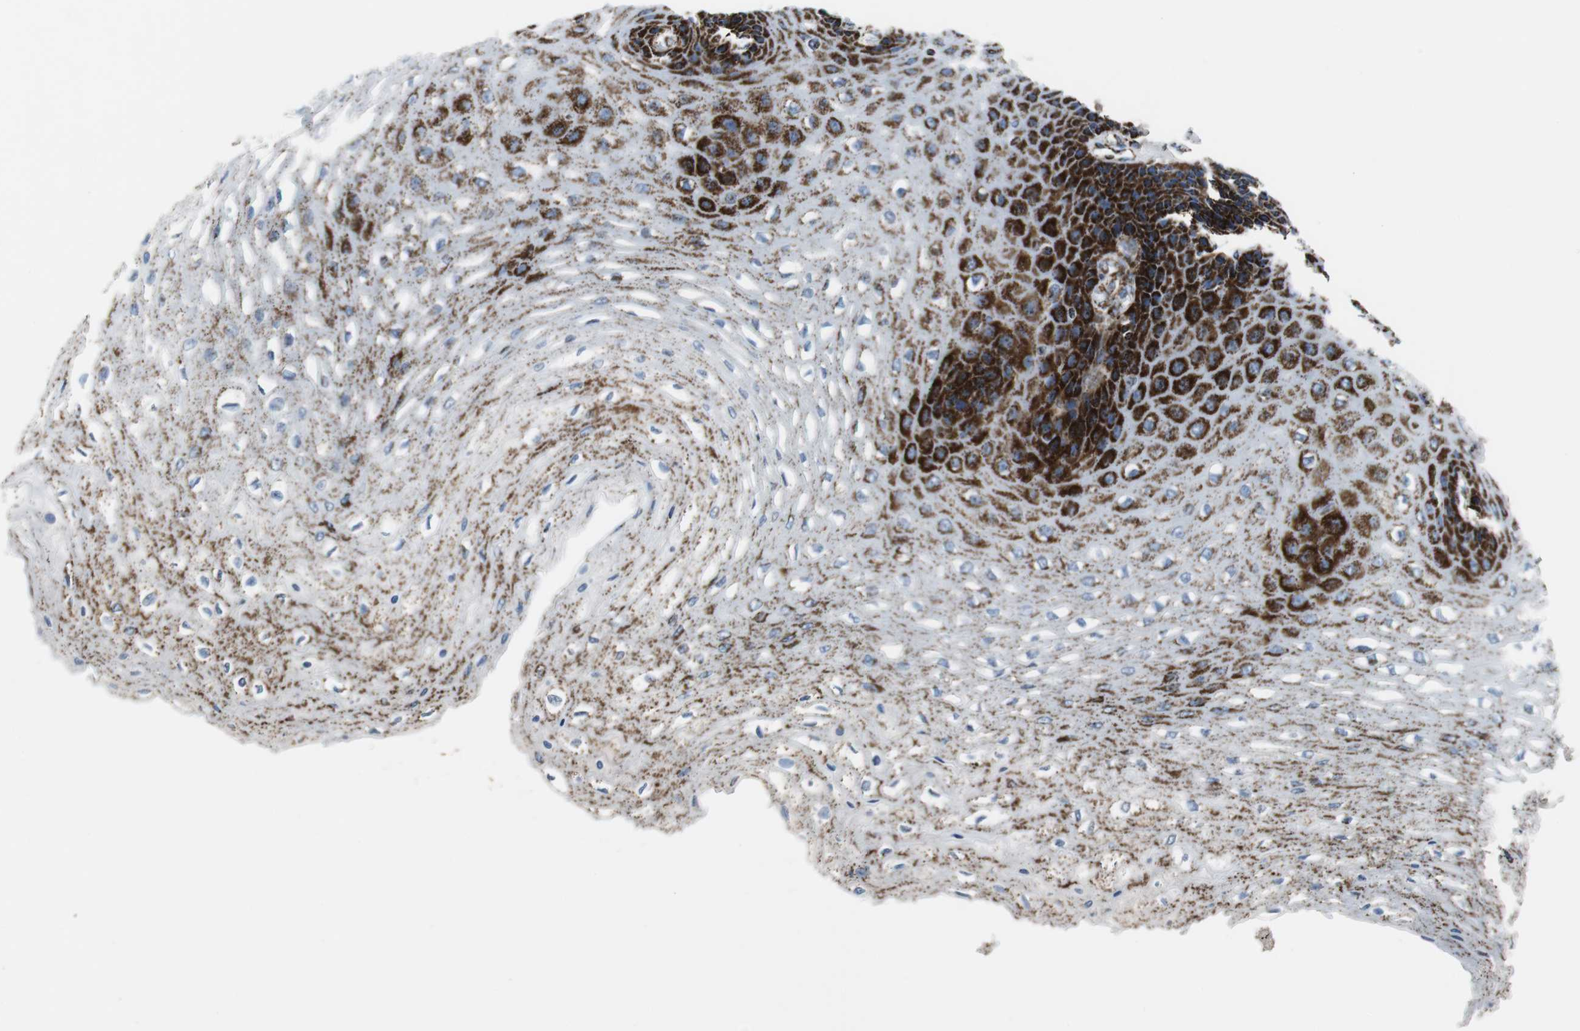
{"staining": {"intensity": "strong", "quantity": ">75%", "location": "cytoplasmic/membranous"}, "tissue": "esophagus", "cell_type": "Squamous epithelial cells", "image_type": "normal", "snomed": [{"axis": "morphology", "description": "Normal tissue, NOS"}, {"axis": "topography", "description": "Esophagus"}], "caption": "This is a micrograph of IHC staining of benign esophagus, which shows strong staining in the cytoplasmic/membranous of squamous epithelial cells.", "gene": "C1QTNF7", "patient": {"sex": "female", "age": 72}}